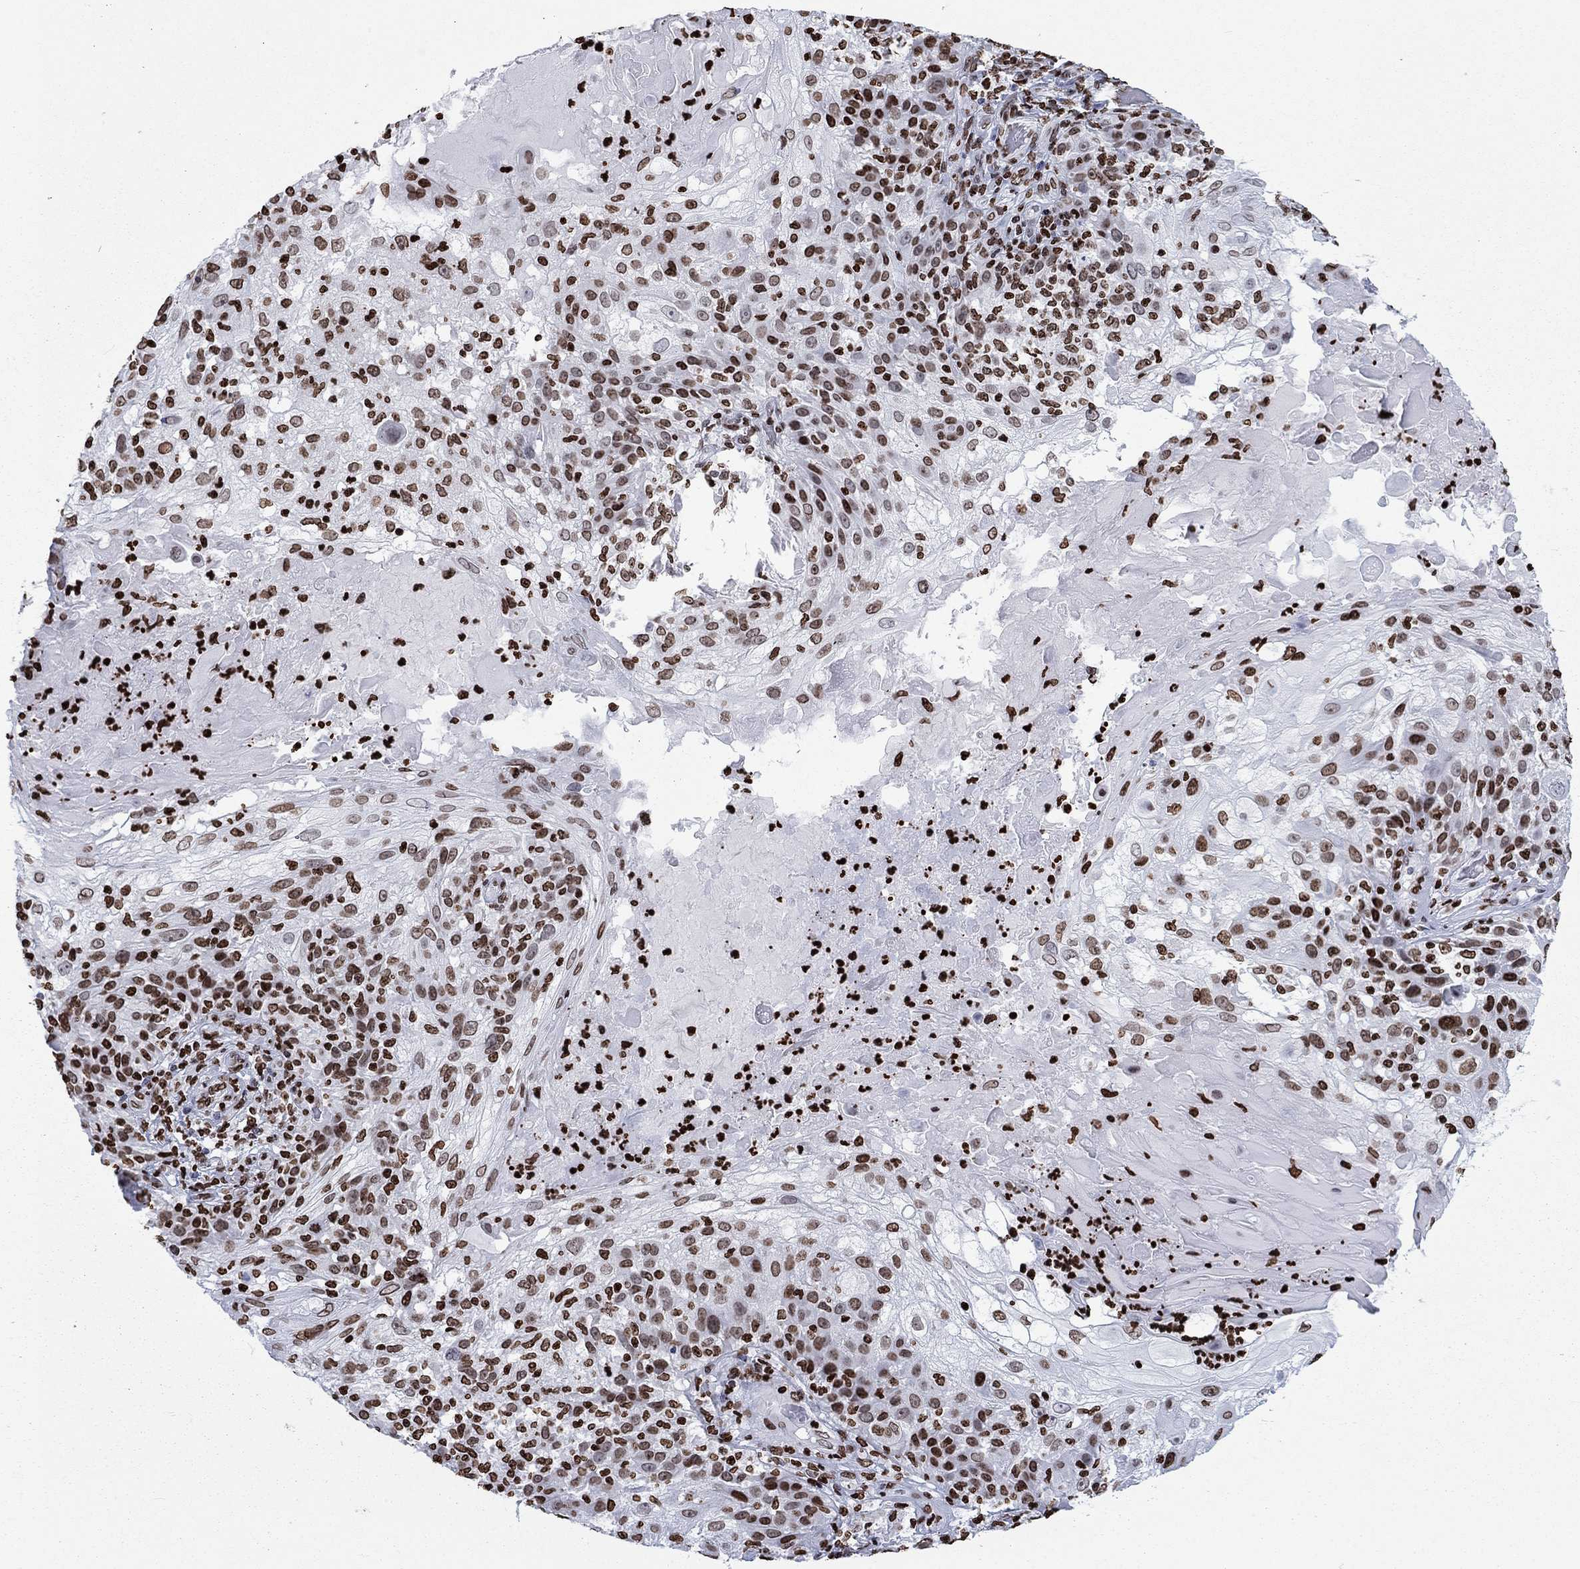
{"staining": {"intensity": "strong", "quantity": "25%-75%", "location": "nuclear"}, "tissue": "skin cancer", "cell_type": "Tumor cells", "image_type": "cancer", "snomed": [{"axis": "morphology", "description": "Normal tissue, NOS"}, {"axis": "morphology", "description": "Squamous cell carcinoma, NOS"}, {"axis": "topography", "description": "Skin"}], "caption": "Tumor cells exhibit strong nuclear staining in approximately 25%-75% of cells in skin cancer.", "gene": "H1-5", "patient": {"sex": "female", "age": 83}}